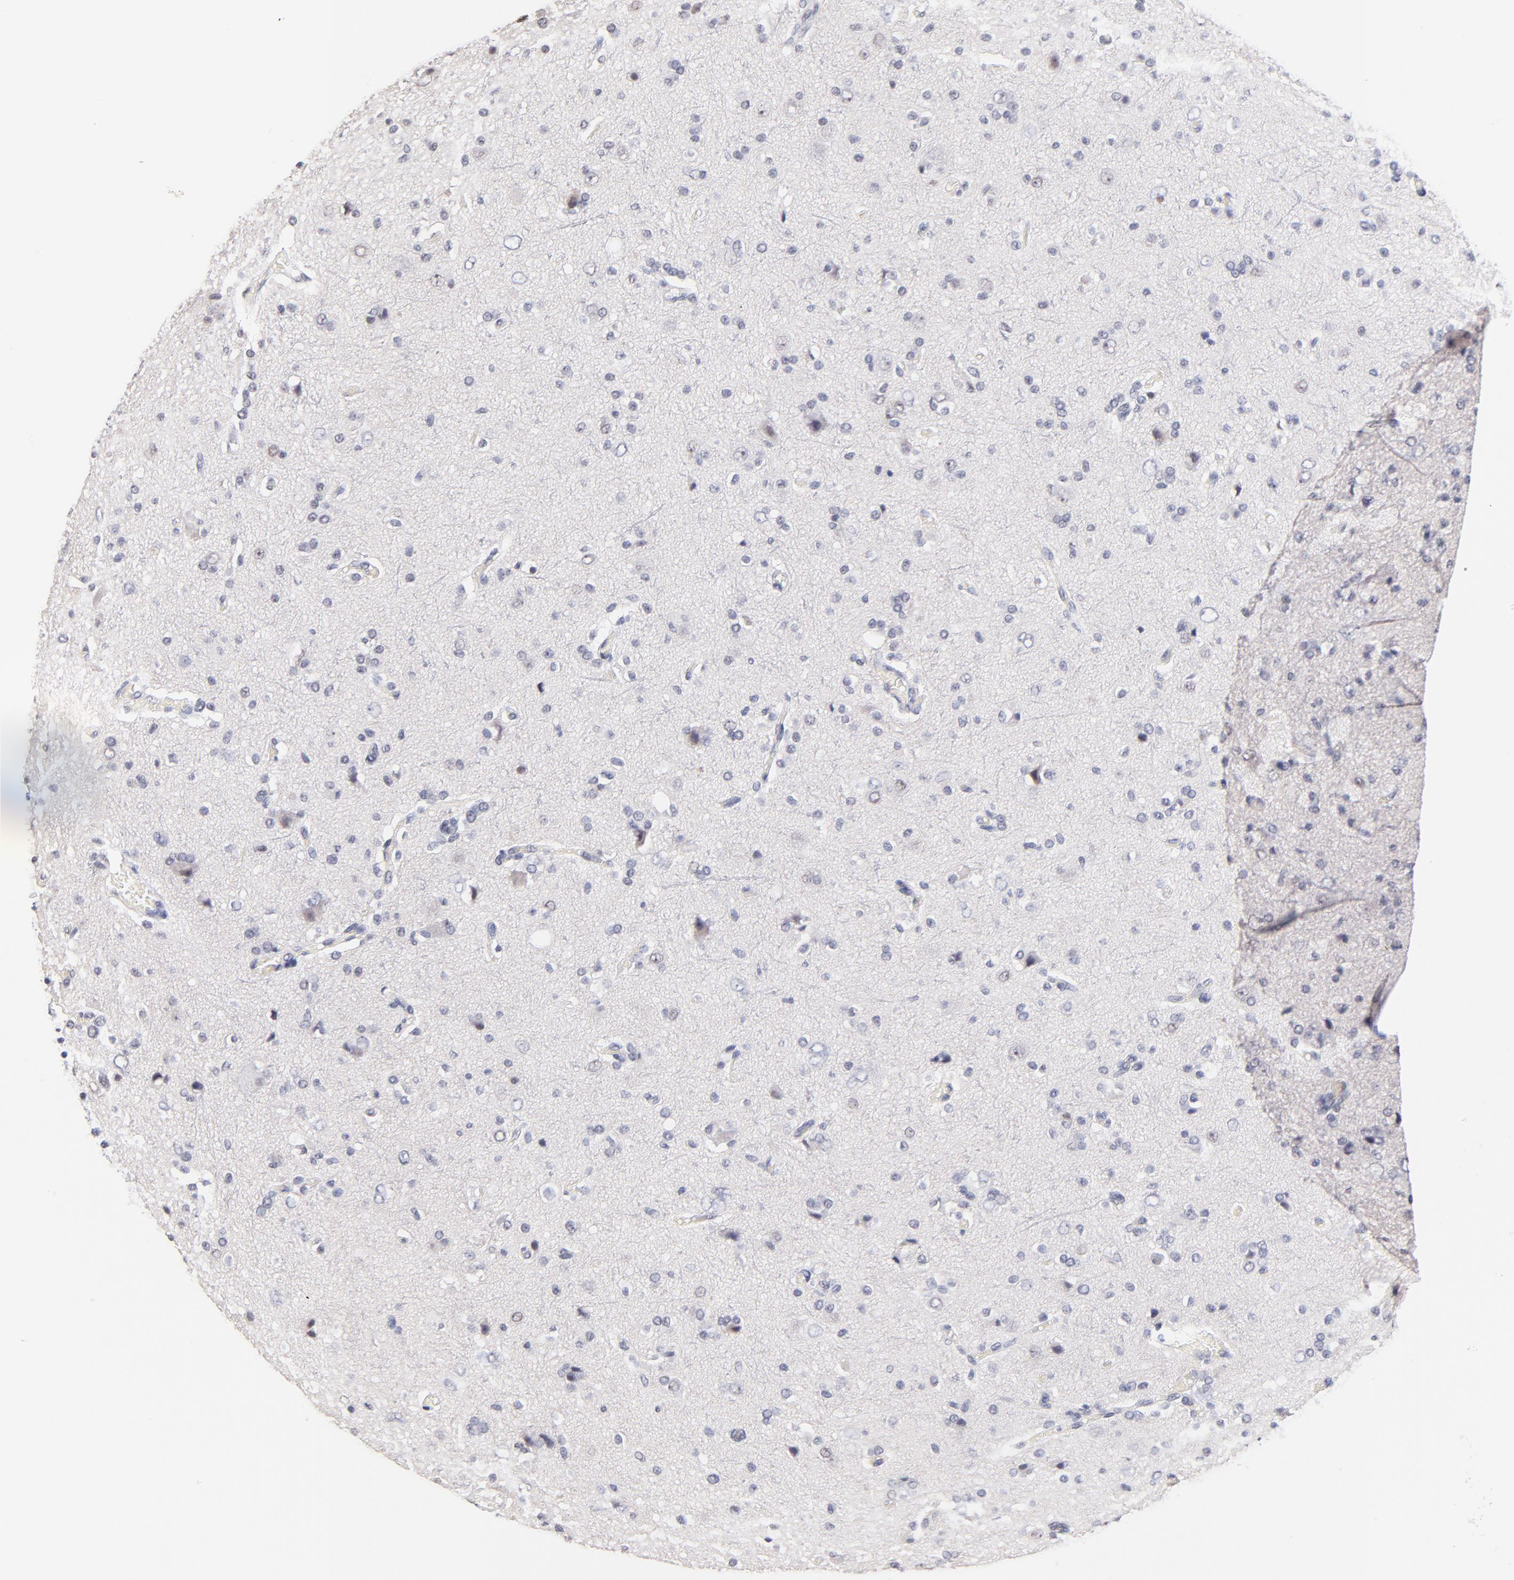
{"staining": {"intensity": "negative", "quantity": "none", "location": "none"}, "tissue": "glioma", "cell_type": "Tumor cells", "image_type": "cancer", "snomed": [{"axis": "morphology", "description": "Glioma, malignant, High grade"}, {"axis": "topography", "description": "Brain"}], "caption": "Immunohistochemical staining of glioma exhibits no significant staining in tumor cells.", "gene": "ZNF74", "patient": {"sex": "male", "age": 47}}